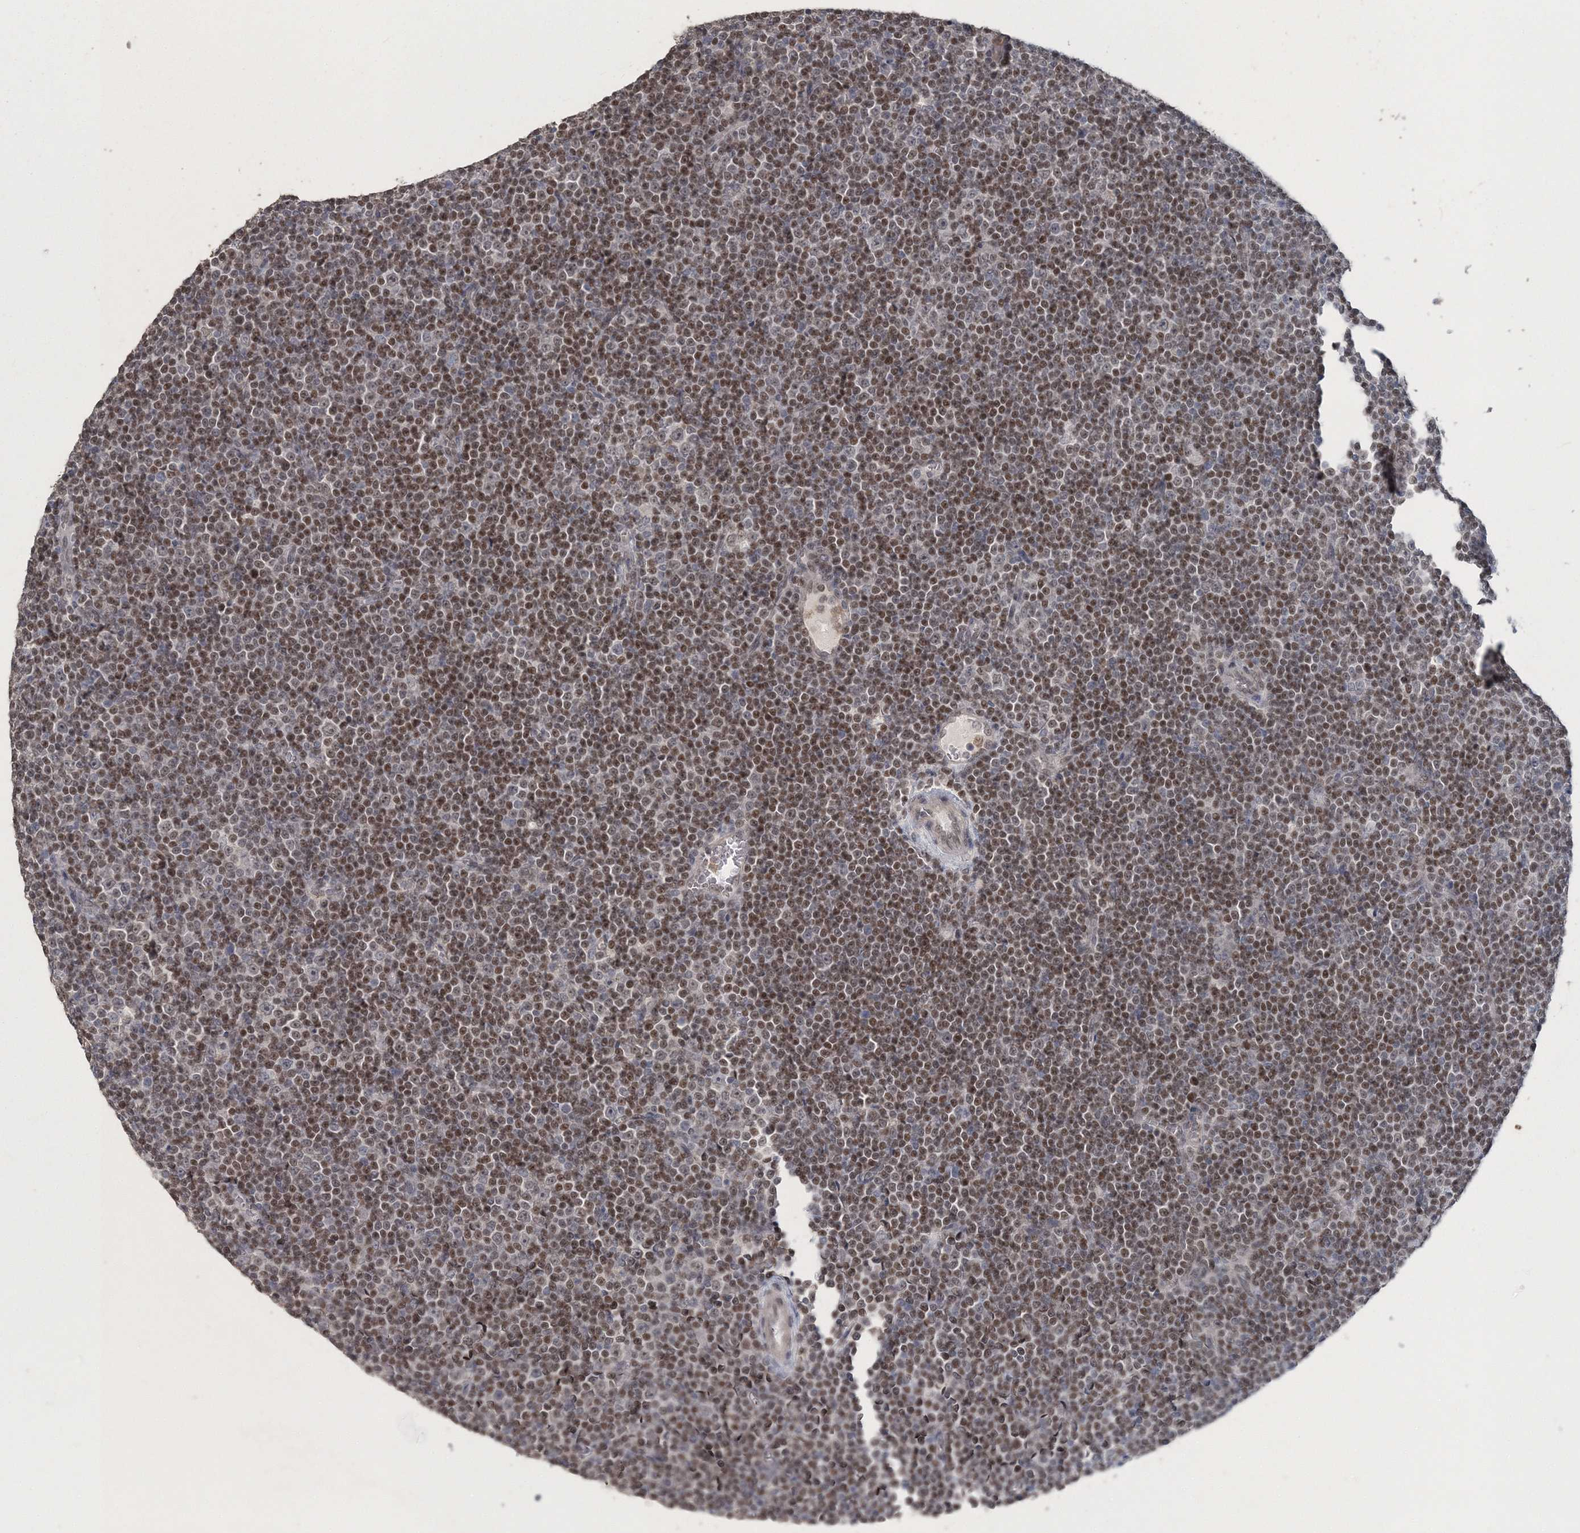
{"staining": {"intensity": "moderate", "quantity": ">75%", "location": "nuclear"}, "tissue": "lymphoma", "cell_type": "Tumor cells", "image_type": "cancer", "snomed": [{"axis": "morphology", "description": "Malignant lymphoma, non-Hodgkin's type, Low grade"}, {"axis": "topography", "description": "Lymph node"}], "caption": "Lymphoma stained for a protein shows moderate nuclear positivity in tumor cells.", "gene": "UIMC1", "patient": {"sex": "female", "age": 67}}